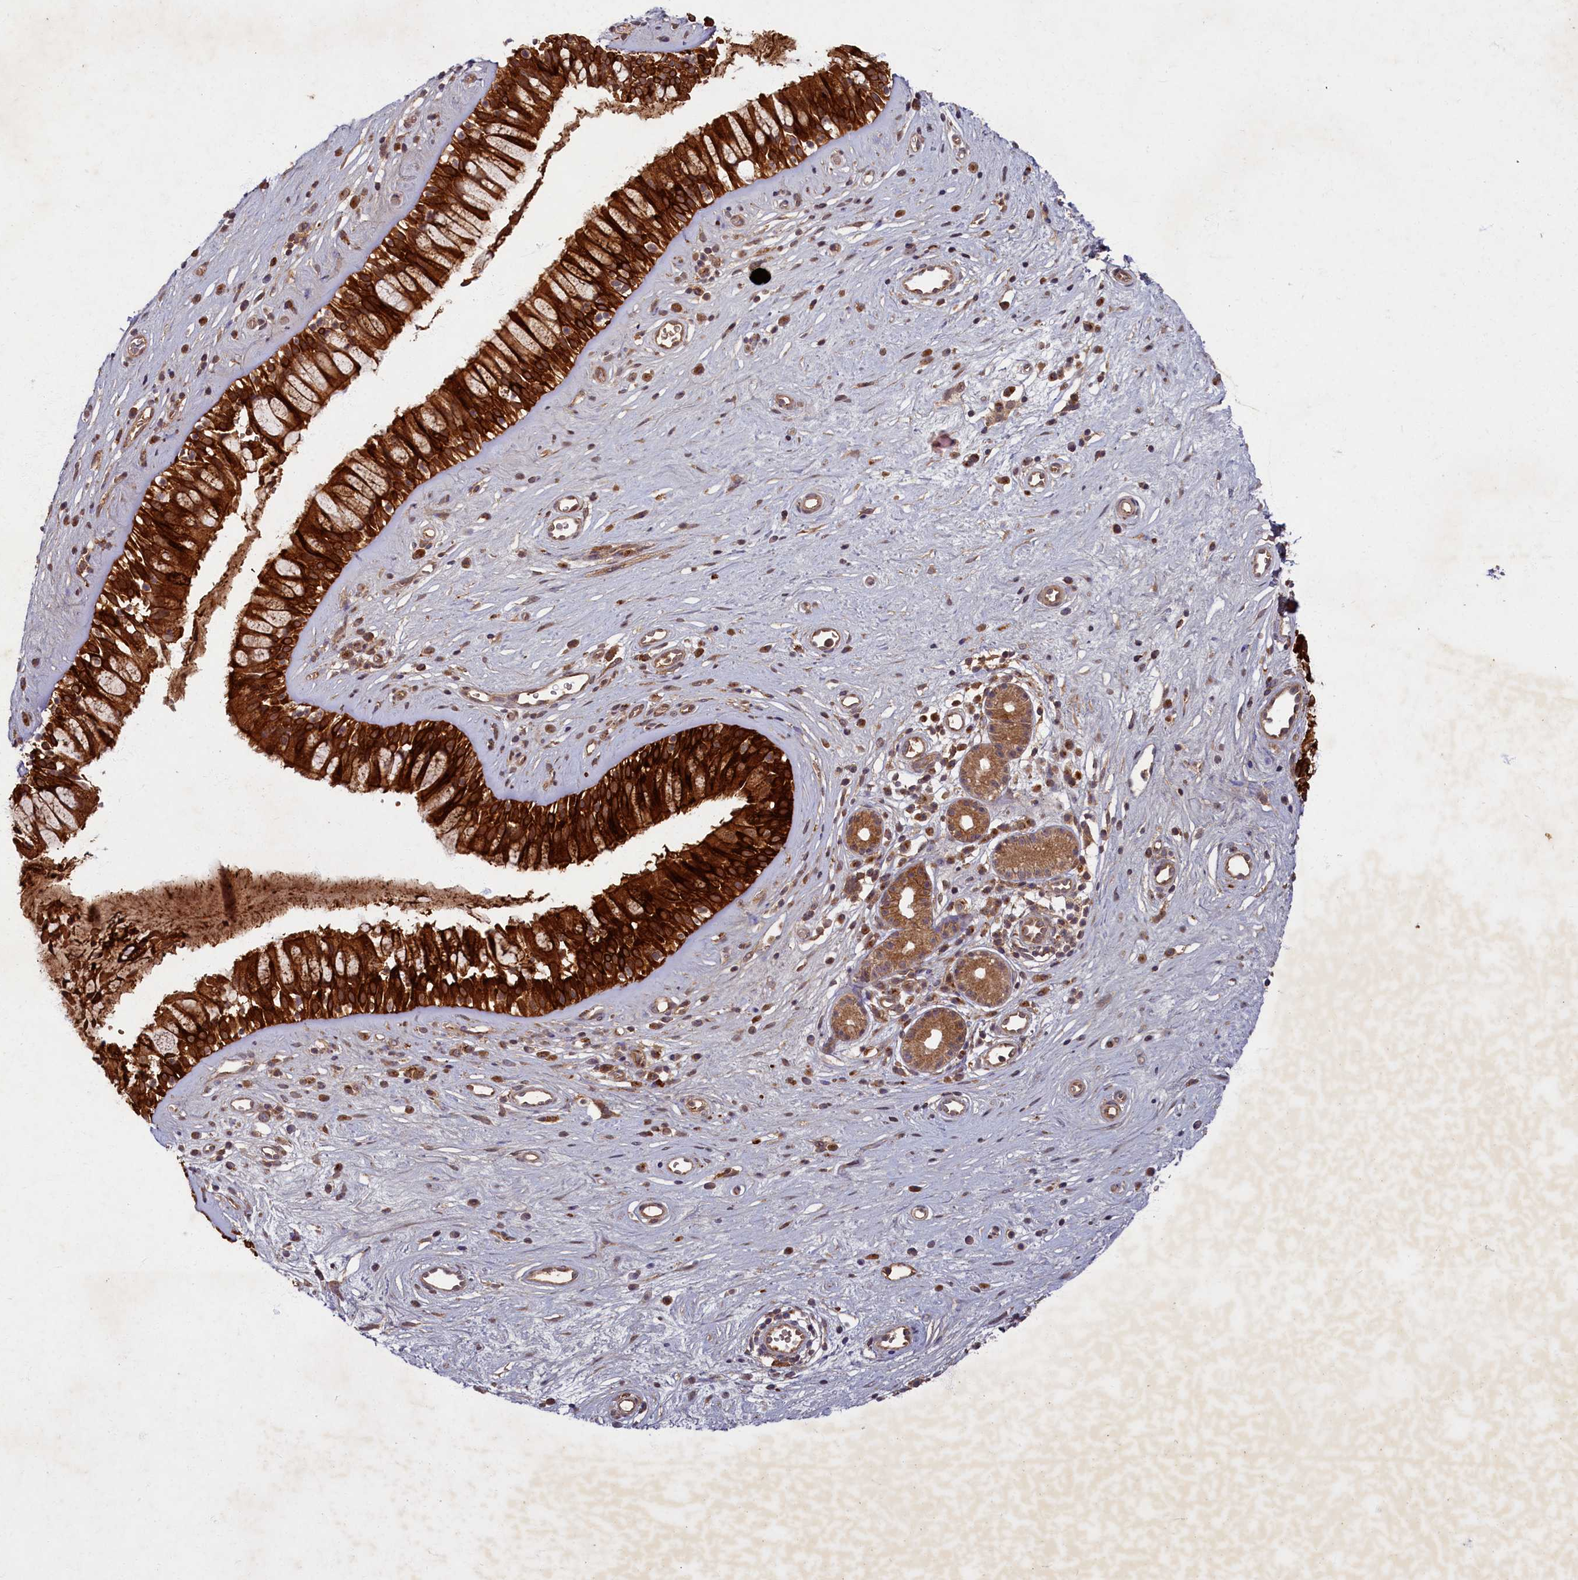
{"staining": {"intensity": "strong", "quantity": ">75%", "location": "cytoplasmic/membranous"}, "tissue": "nasopharynx", "cell_type": "Respiratory epithelial cells", "image_type": "normal", "snomed": [{"axis": "morphology", "description": "Normal tissue, NOS"}, {"axis": "topography", "description": "Nasopharynx"}], "caption": "Human nasopharynx stained for a protein (brown) reveals strong cytoplasmic/membranous positive positivity in about >75% of respiratory epithelial cells.", "gene": "BICD1", "patient": {"sex": "male", "age": 32}}